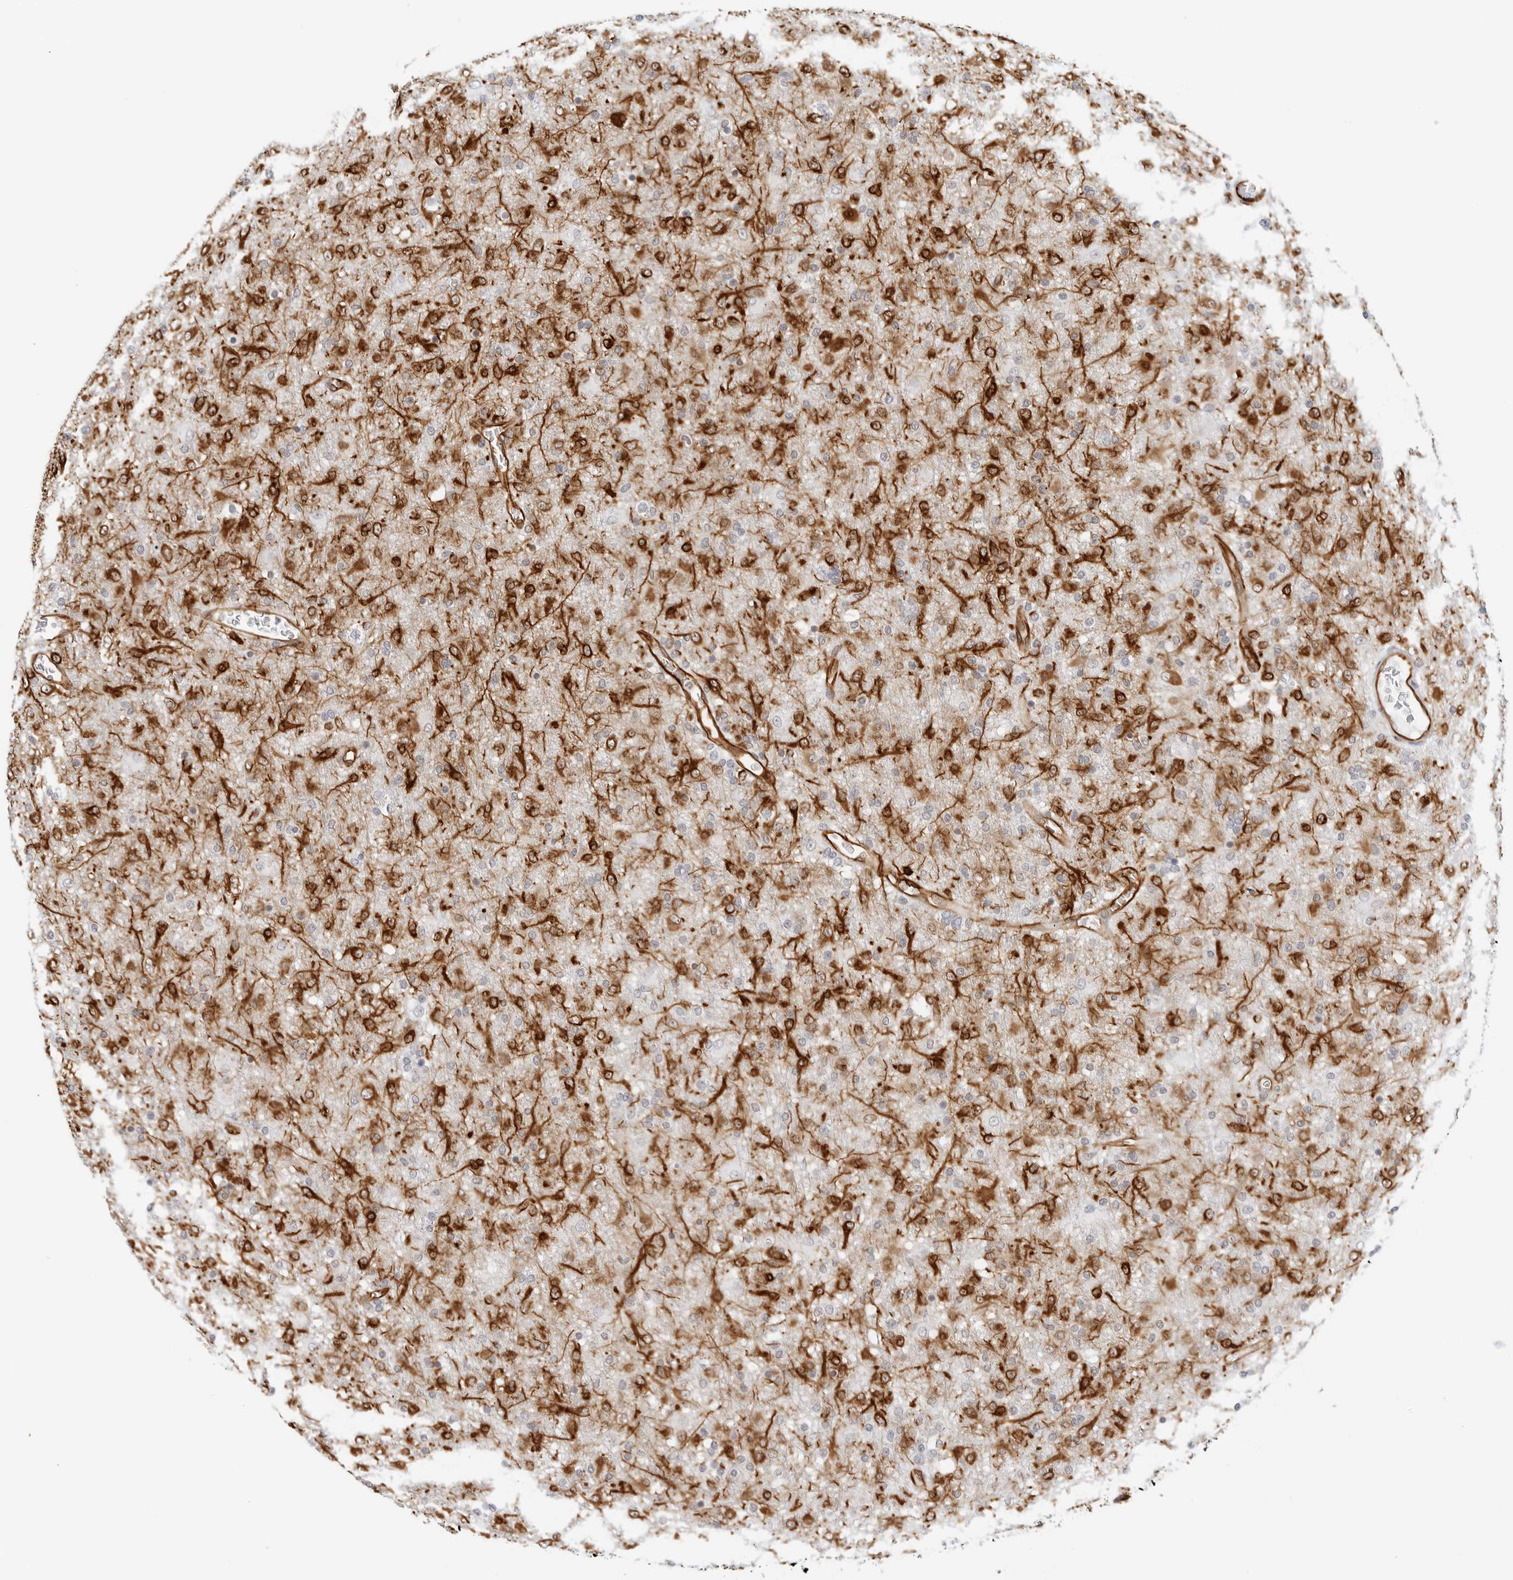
{"staining": {"intensity": "strong", "quantity": "<25%", "location": "cytoplasmic/membranous"}, "tissue": "glioma", "cell_type": "Tumor cells", "image_type": "cancer", "snomed": [{"axis": "morphology", "description": "Glioma, malignant, Low grade"}, {"axis": "topography", "description": "Brain"}], "caption": "A medium amount of strong cytoplasmic/membranous expression is present in about <25% of tumor cells in glioma tissue.", "gene": "NES", "patient": {"sex": "male", "age": 65}}